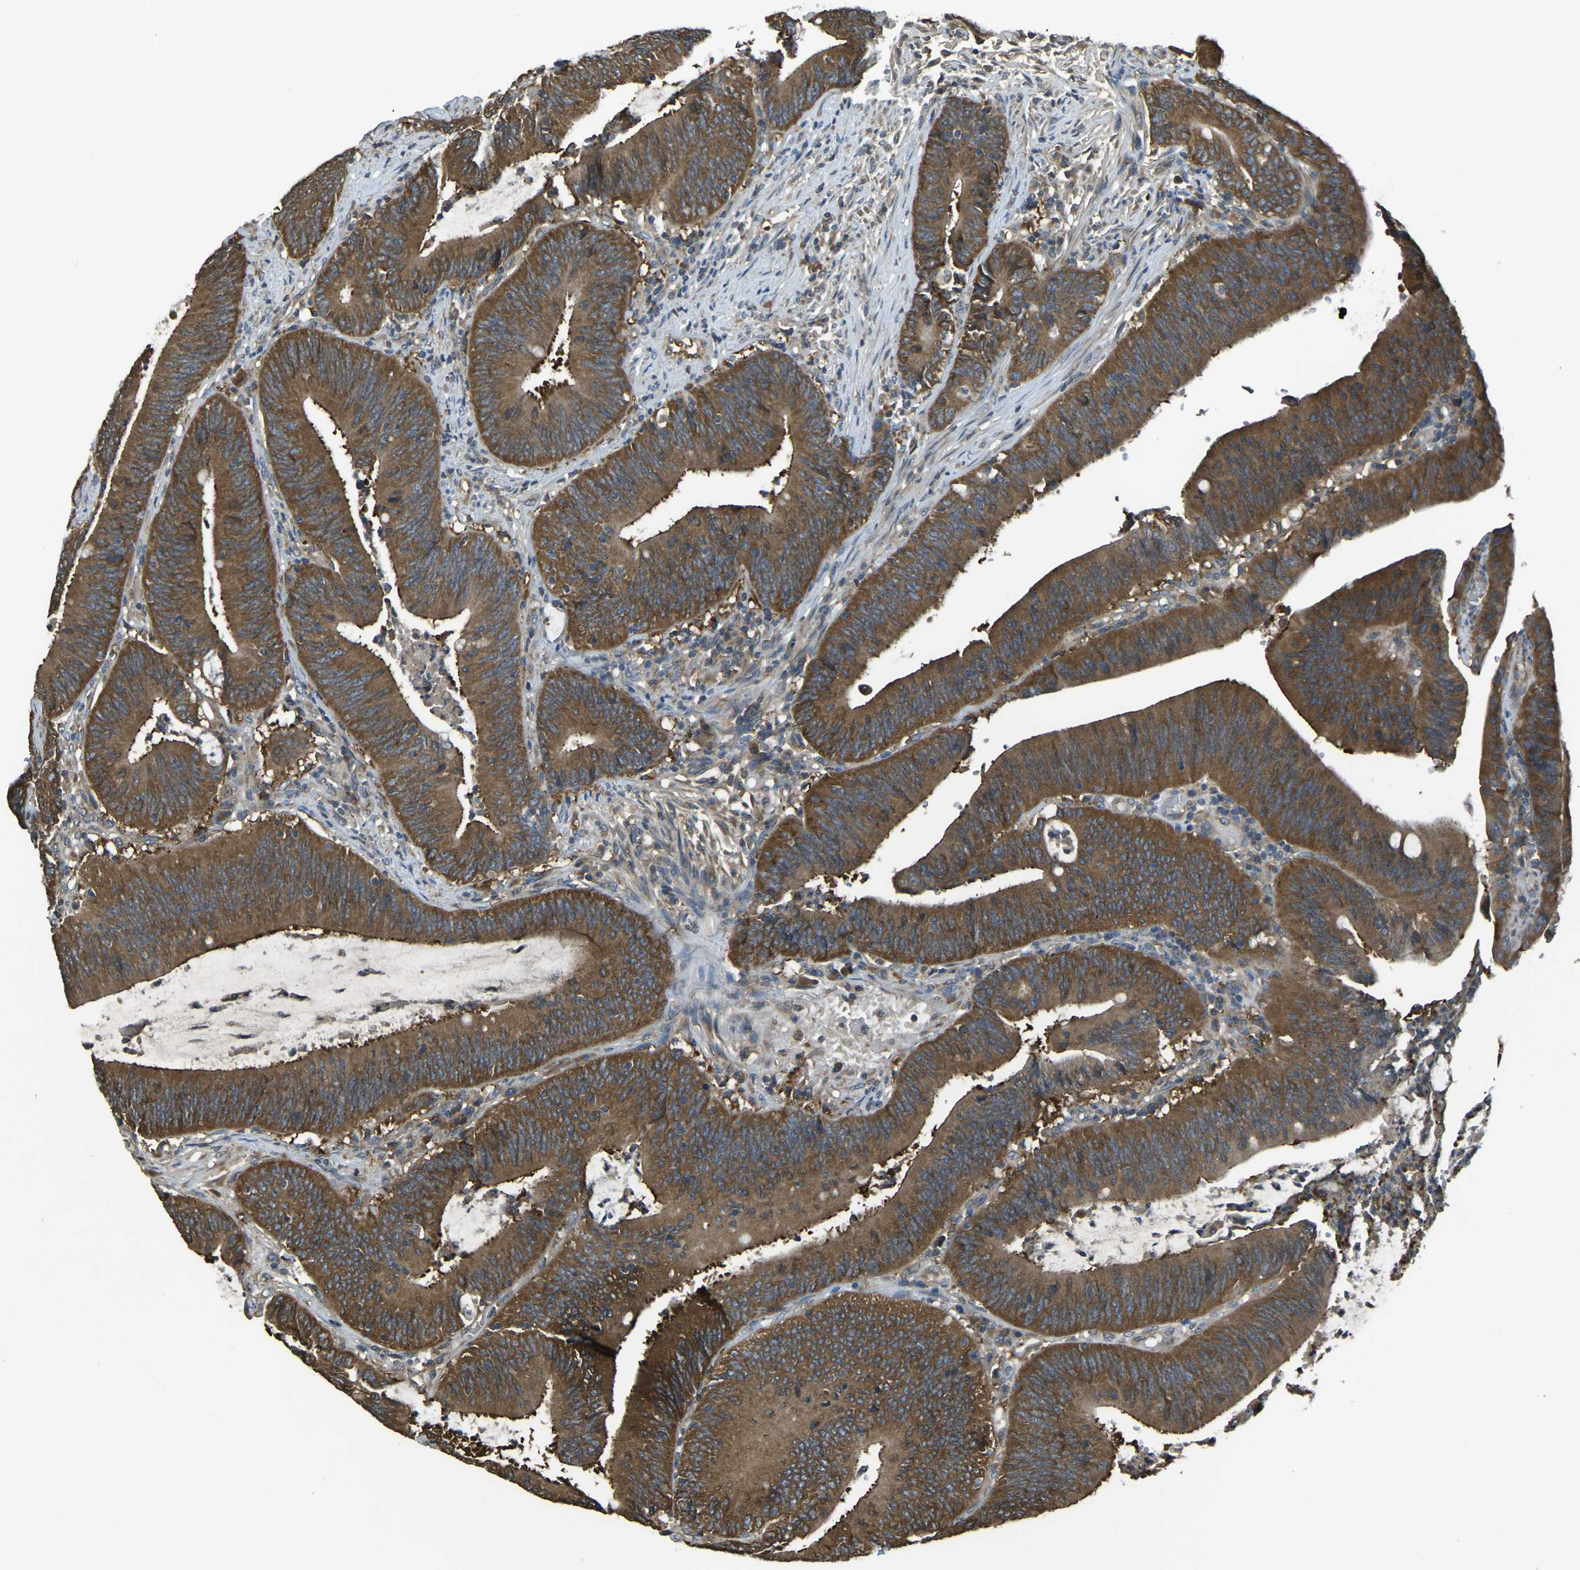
{"staining": {"intensity": "strong", "quantity": ">75%", "location": "cytoplasmic/membranous"}, "tissue": "colorectal cancer", "cell_type": "Tumor cells", "image_type": "cancer", "snomed": [{"axis": "morphology", "description": "Normal tissue, NOS"}, {"axis": "morphology", "description": "Adenocarcinoma, NOS"}, {"axis": "topography", "description": "Rectum"}], "caption": "Tumor cells display high levels of strong cytoplasmic/membranous positivity in about >75% of cells in adenocarcinoma (colorectal).", "gene": "AIMP1", "patient": {"sex": "female", "age": 66}}